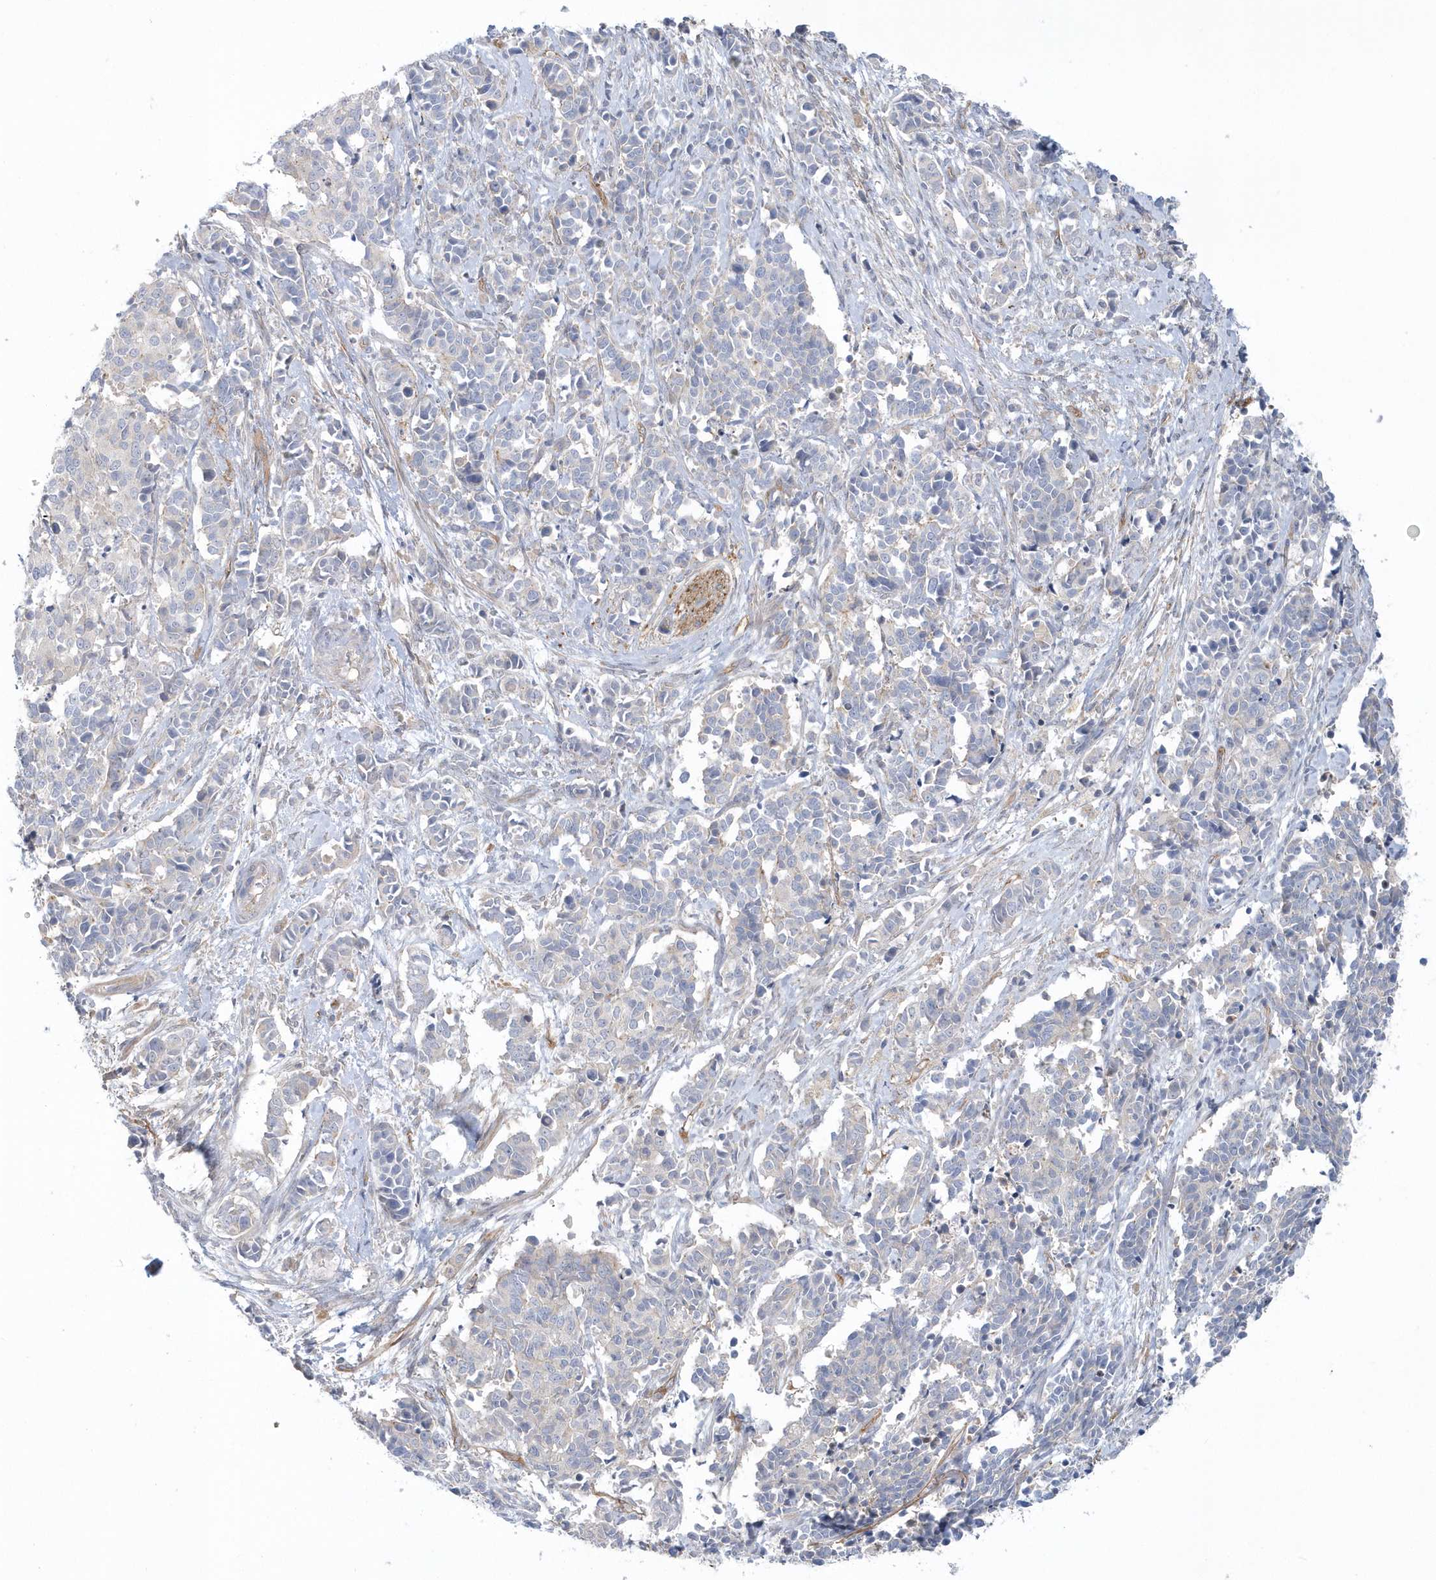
{"staining": {"intensity": "negative", "quantity": "none", "location": "none"}, "tissue": "cervical cancer", "cell_type": "Tumor cells", "image_type": "cancer", "snomed": [{"axis": "morphology", "description": "Normal tissue, NOS"}, {"axis": "morphology", "description": "Squamous cell carcinoma, NOS"}, {"axis": "topography", "description": "Cervix"}], "caption": "Immunohistochemistry photomicrograph of neoplastic tissue: human cervical cancer (squamous cell carcinoma) stained with DAB (3,3'-diaminobenzidine) demonstrates no significant protein positivity in tumor cells.", "gene": "RAI14", "patient": {"sex": "female", "age": 35}}